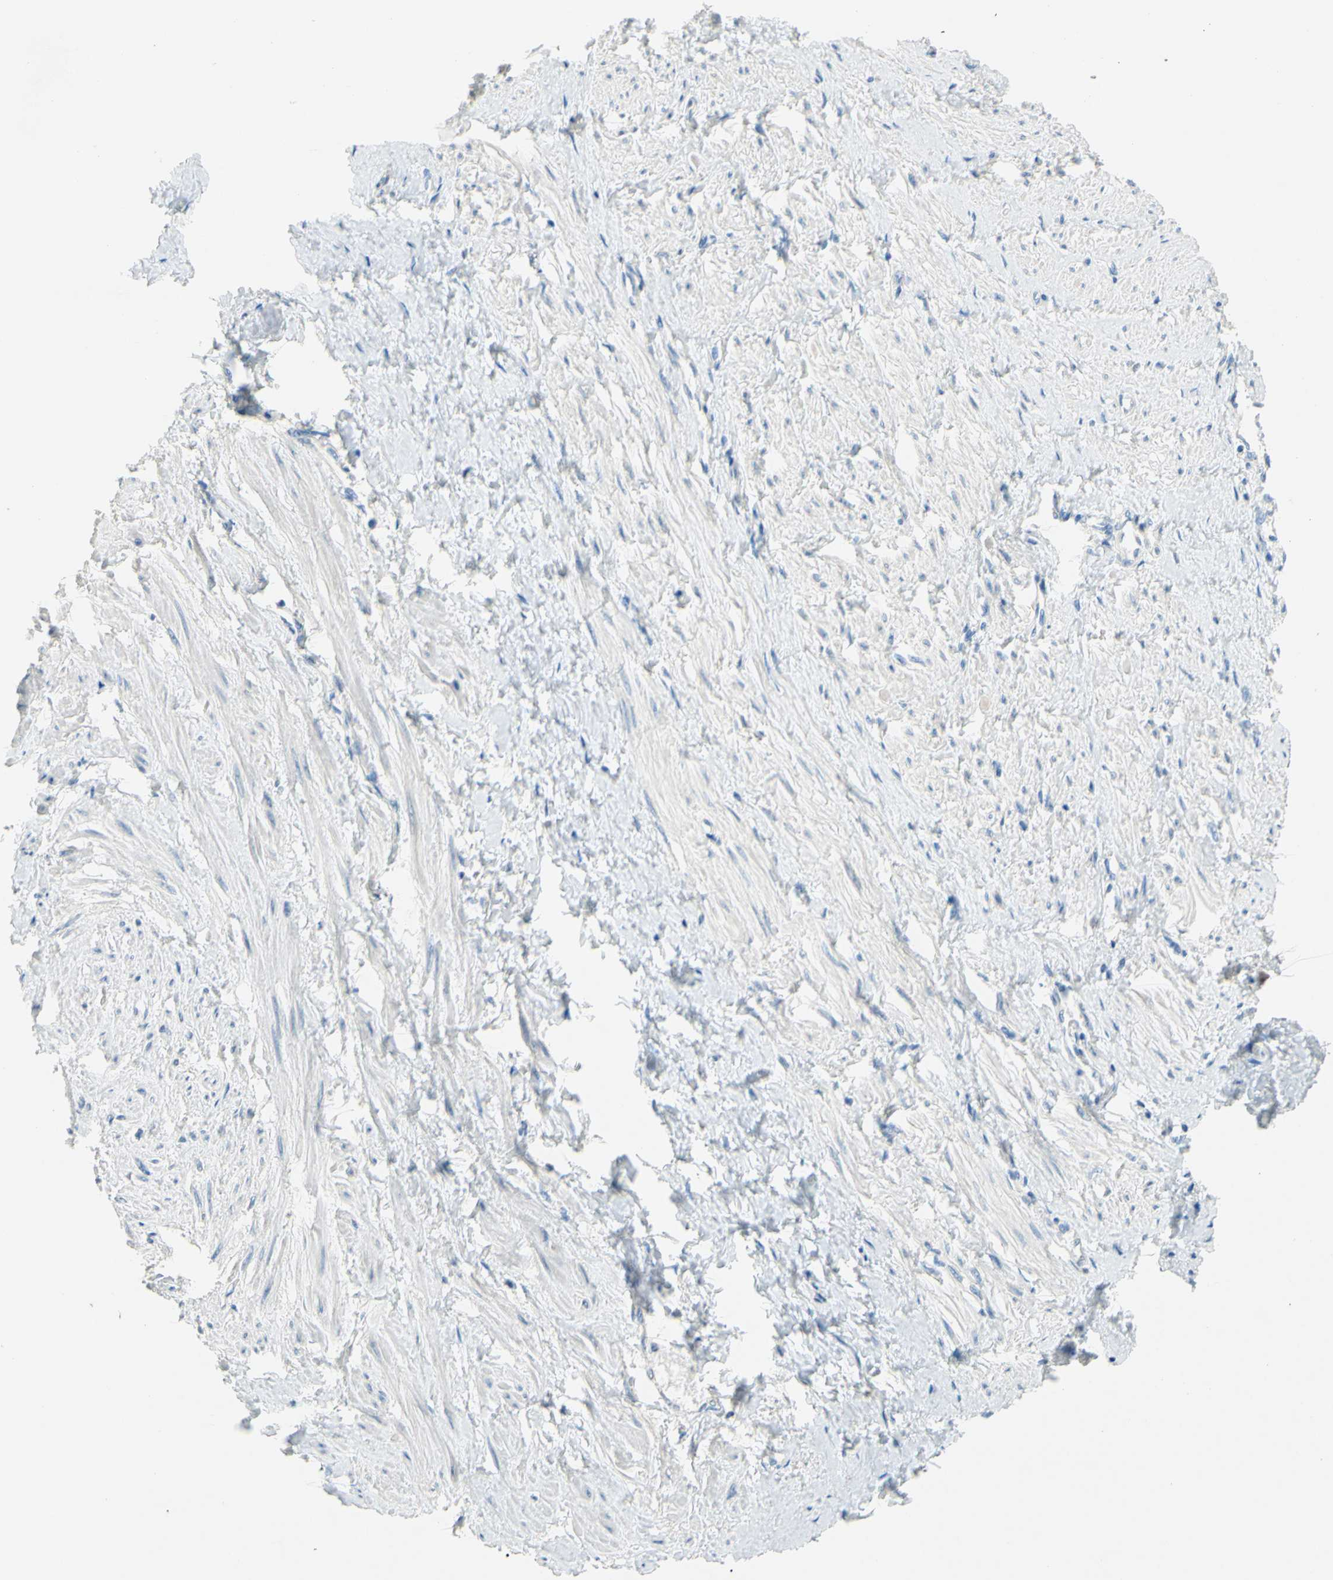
{"staining": {"intensity": "negative", "quantity": "none", "location": "none"}, "tissue": "smooth muscle", "cell_type": "Smooth muscle cells", "image_type": "normal", "snomed": [{"axis": "morphology", "description": "Normal tissue, NOS"}, {"axis": "topography", "description": "Smooth muscle"}, {"axis": "topography", "description": "Uterus"}], "caption": "Protein analysis of normal smooth muscle shows no significant staining in smooth muscle cells. The staining is performed using DAB brown chromogen with nuclei counter-stained in using hematoxylin.", "gene": "CDH10", "patient": {"sex": "female", "age": 39}}